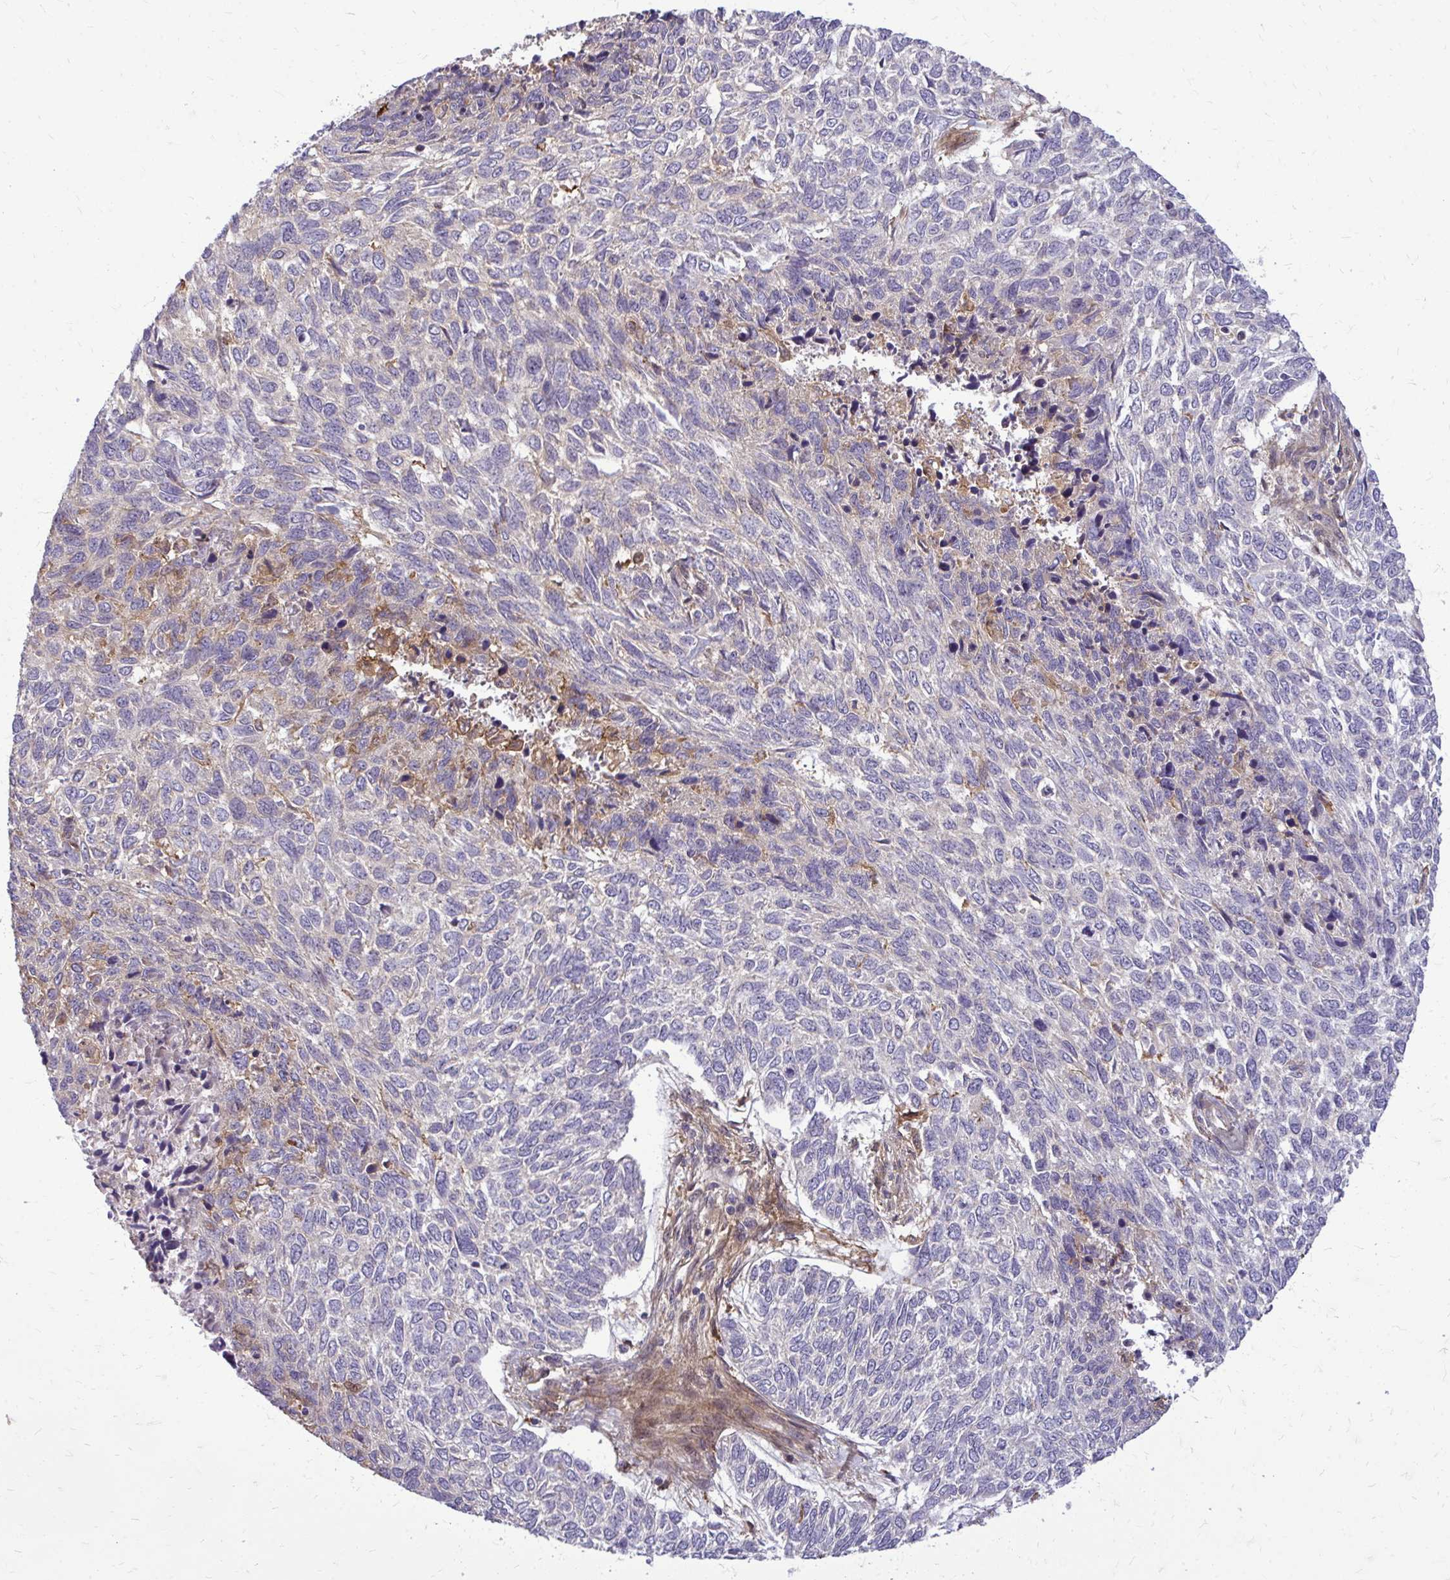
{"staining": {"intensity": "negative", "quantity": "none", "location": "none"}, "tissue": "skin cancer", "cell_type": "Tumor cells", "image_type": "cancer", "snomed": [{"axis": "morphology", "description": "Basal cell carcinoma"}, {"axis": "topography", "description": "Skin"}], "caption": "A photomicrograph of skin cancer stained for a protein demonstrates no brown staining in tumor cells. (Stains: DAB IHC with hematoxylin counter stain, Microscopy: brightfield microscopy at high magnification).", "gene": "OXNAD1", "patient": {"sex": "female", "age": 65}}